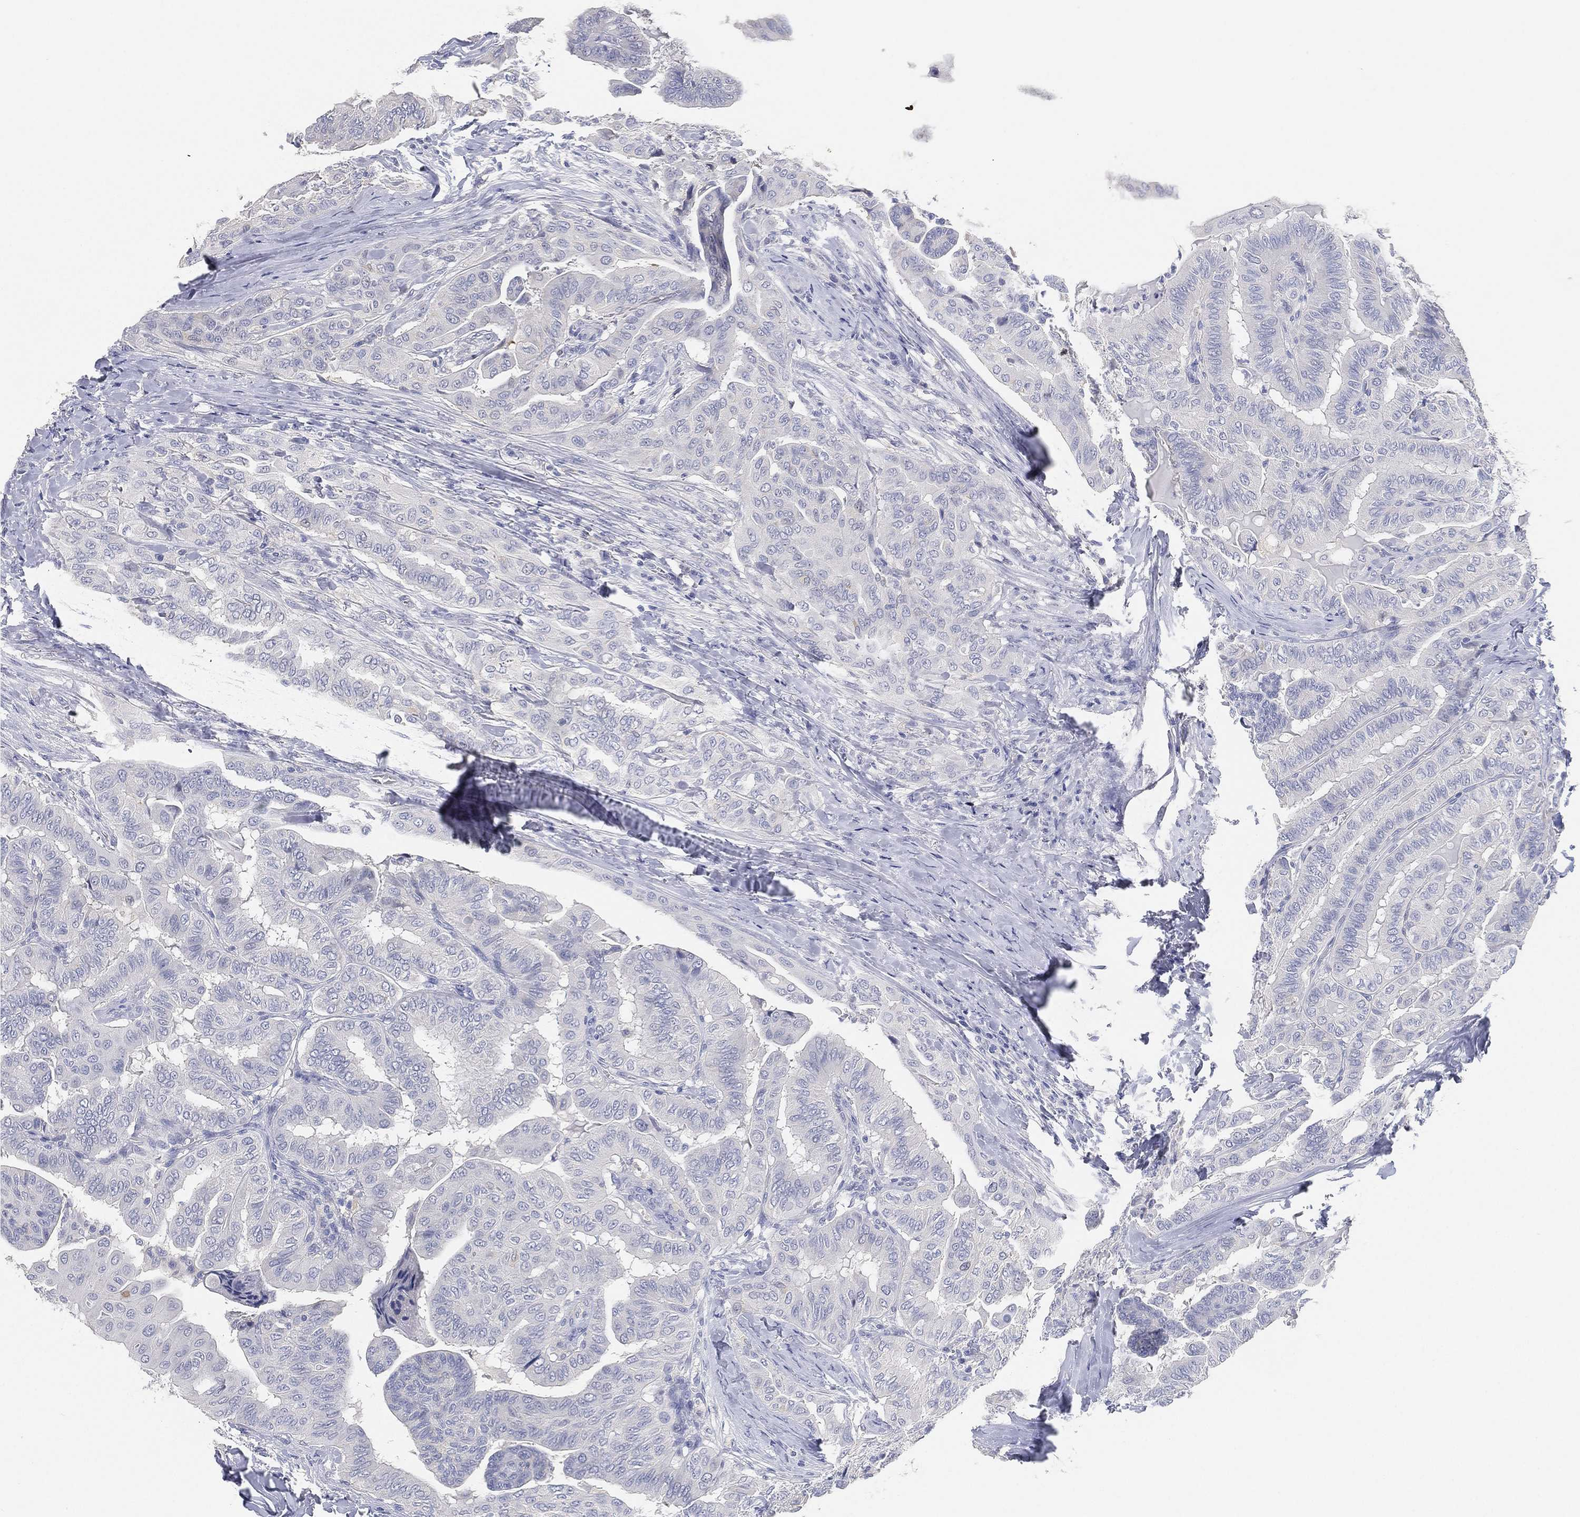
{"staining": {"intensity": "negative", "quantity": "none", "location": "none"}, "tissue": "thyroid cancer", "cell_type": "Tumor cells", "image_type": "cancer", "snomed": [{"axis": "morphology", "description": "Papillary adenocarcinoma, NOS"}, {"axis": "topography", "description": "Thyroid gland"}], "caption": "This is a image of immunohistochemistry (IHC) staining of thyroid cancer (papillary adenocarcinoma), which shows no staining in tumor cells.", "gene": "FAM187B", "patient": {"sex": "female", "age": 68}}